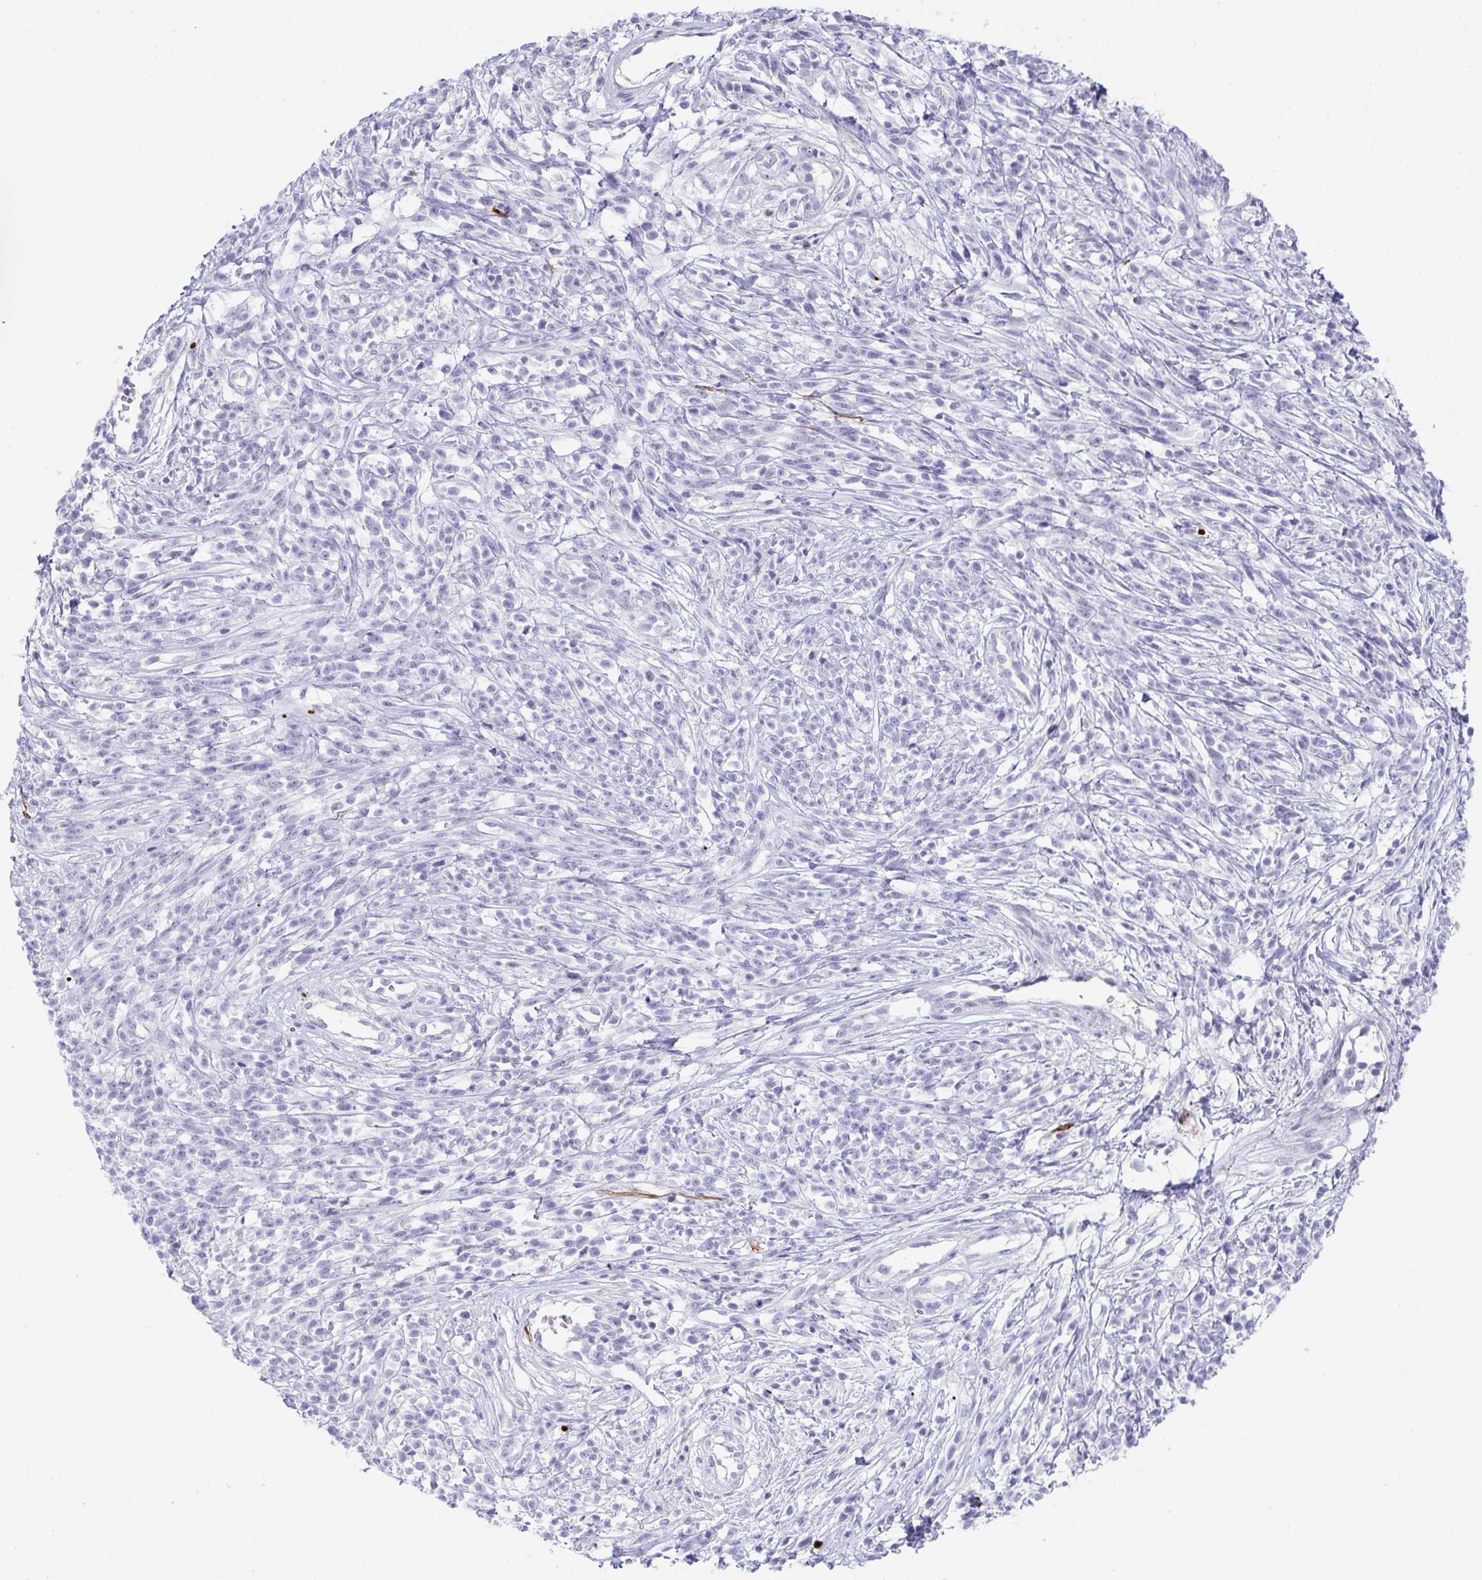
{"staining": {"intensity": "negative", "quantity": "none", "location": "none"}, "tissue": "melanoma", "cell_type": "Tumor cells", "image_type": "cancer", "snomed": [{"axis": "morphology", "description": "Malignant melanoma, NOS"}, {"axis": "topography", "description": "Skin"}, {"axis": "topography", "description": "Skin of trunk"}], "caption": "Tumor cells show no significant protein staining in malignant melanoma.", "gene": "KMT2E", "patient": {"sex": "male", "age": 74}}